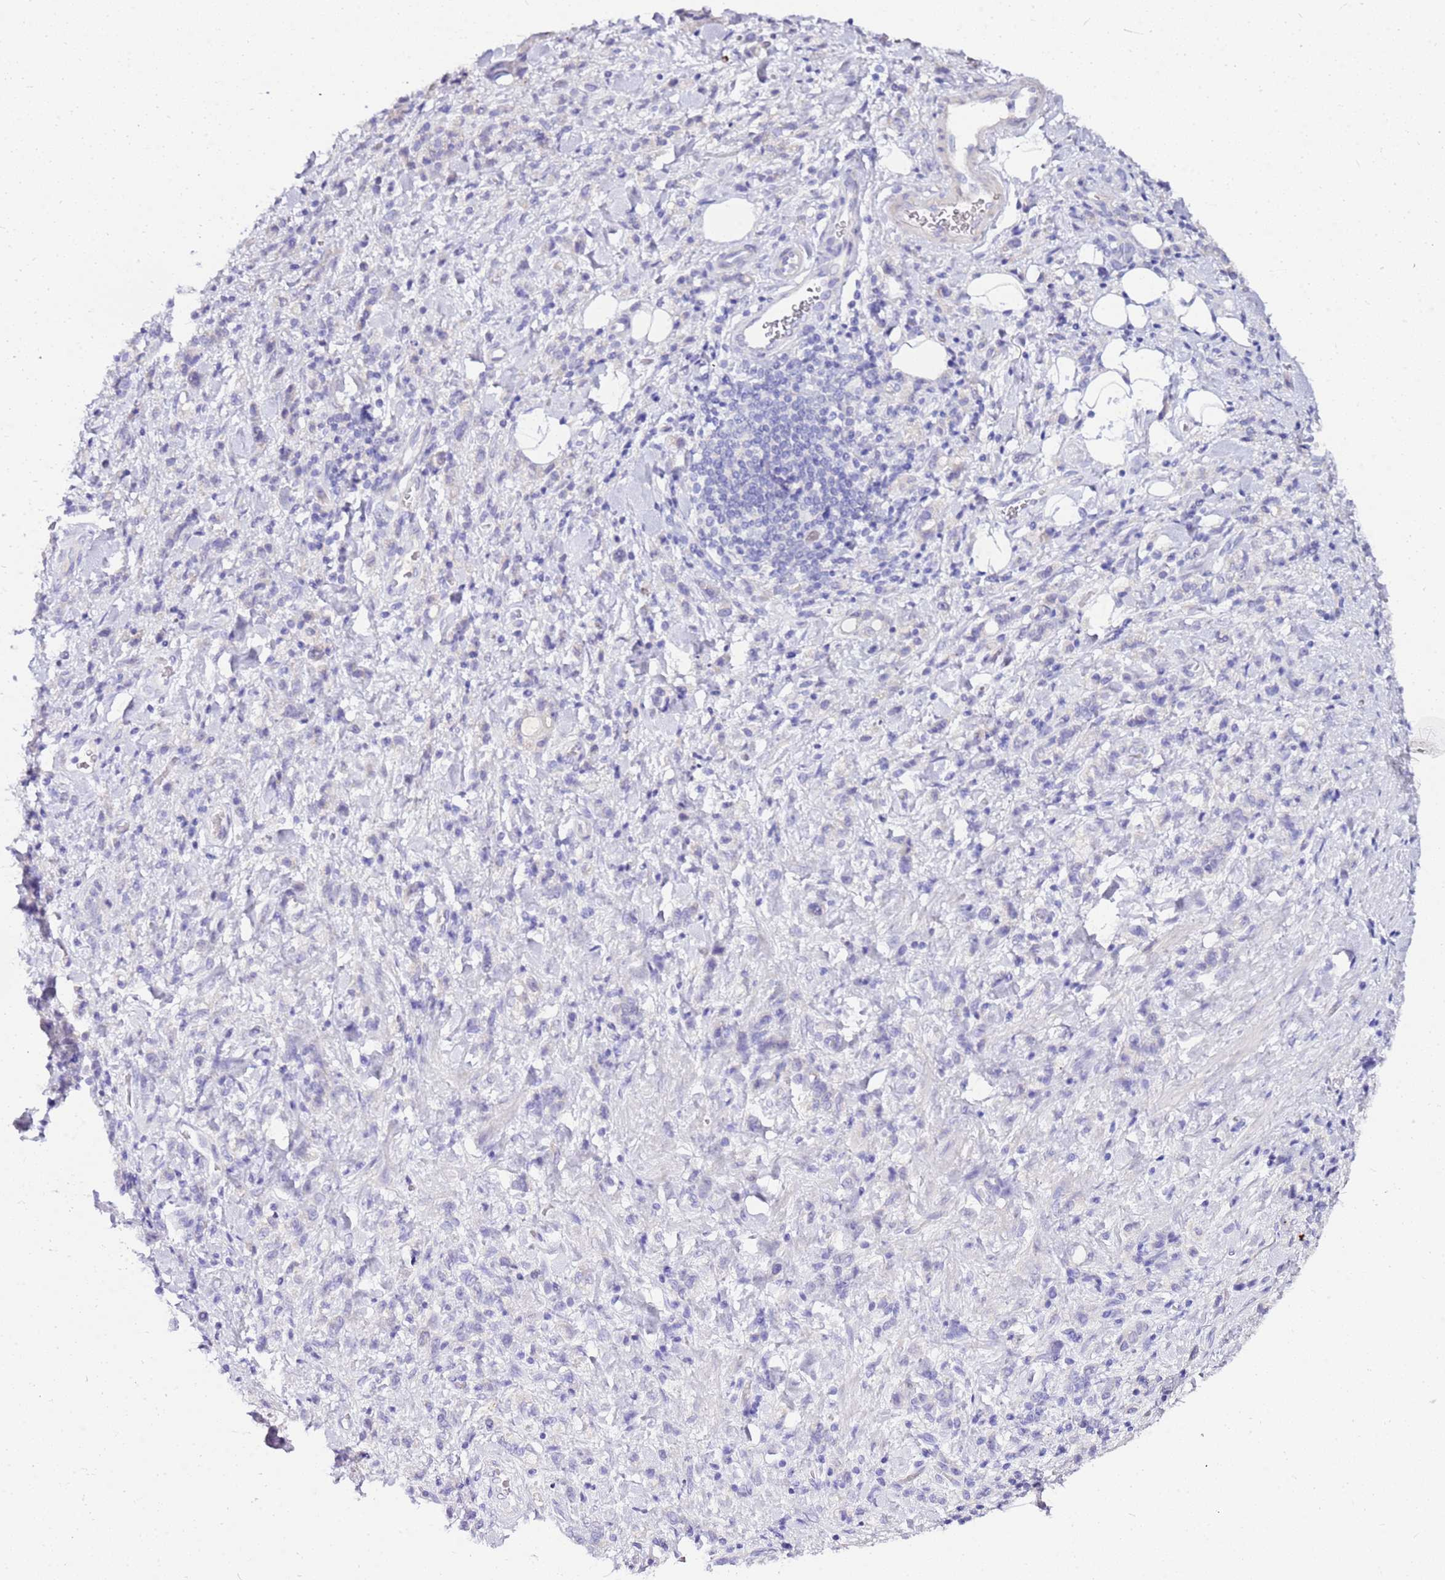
{"staining": {"intensity": "negative", "quantity": "none", "location": "none"}, "tissue": "stomach cancer", "cell_type": "Tumor cells", "image_type": "cancer", "snomed": [{"axis": "morphology", "description": "Adenocarcinoma, NOS"}, {"axis": "topography", "description": "Stomach"}], "caption": "High power microscopy photomicrograph of an IHC micrograph of stomach cancer (adenocarcinoma), revealing no significant expression in tumor cells.", "gene": "DCDC2B", "patient": {"sex": "male", "age": 77}}